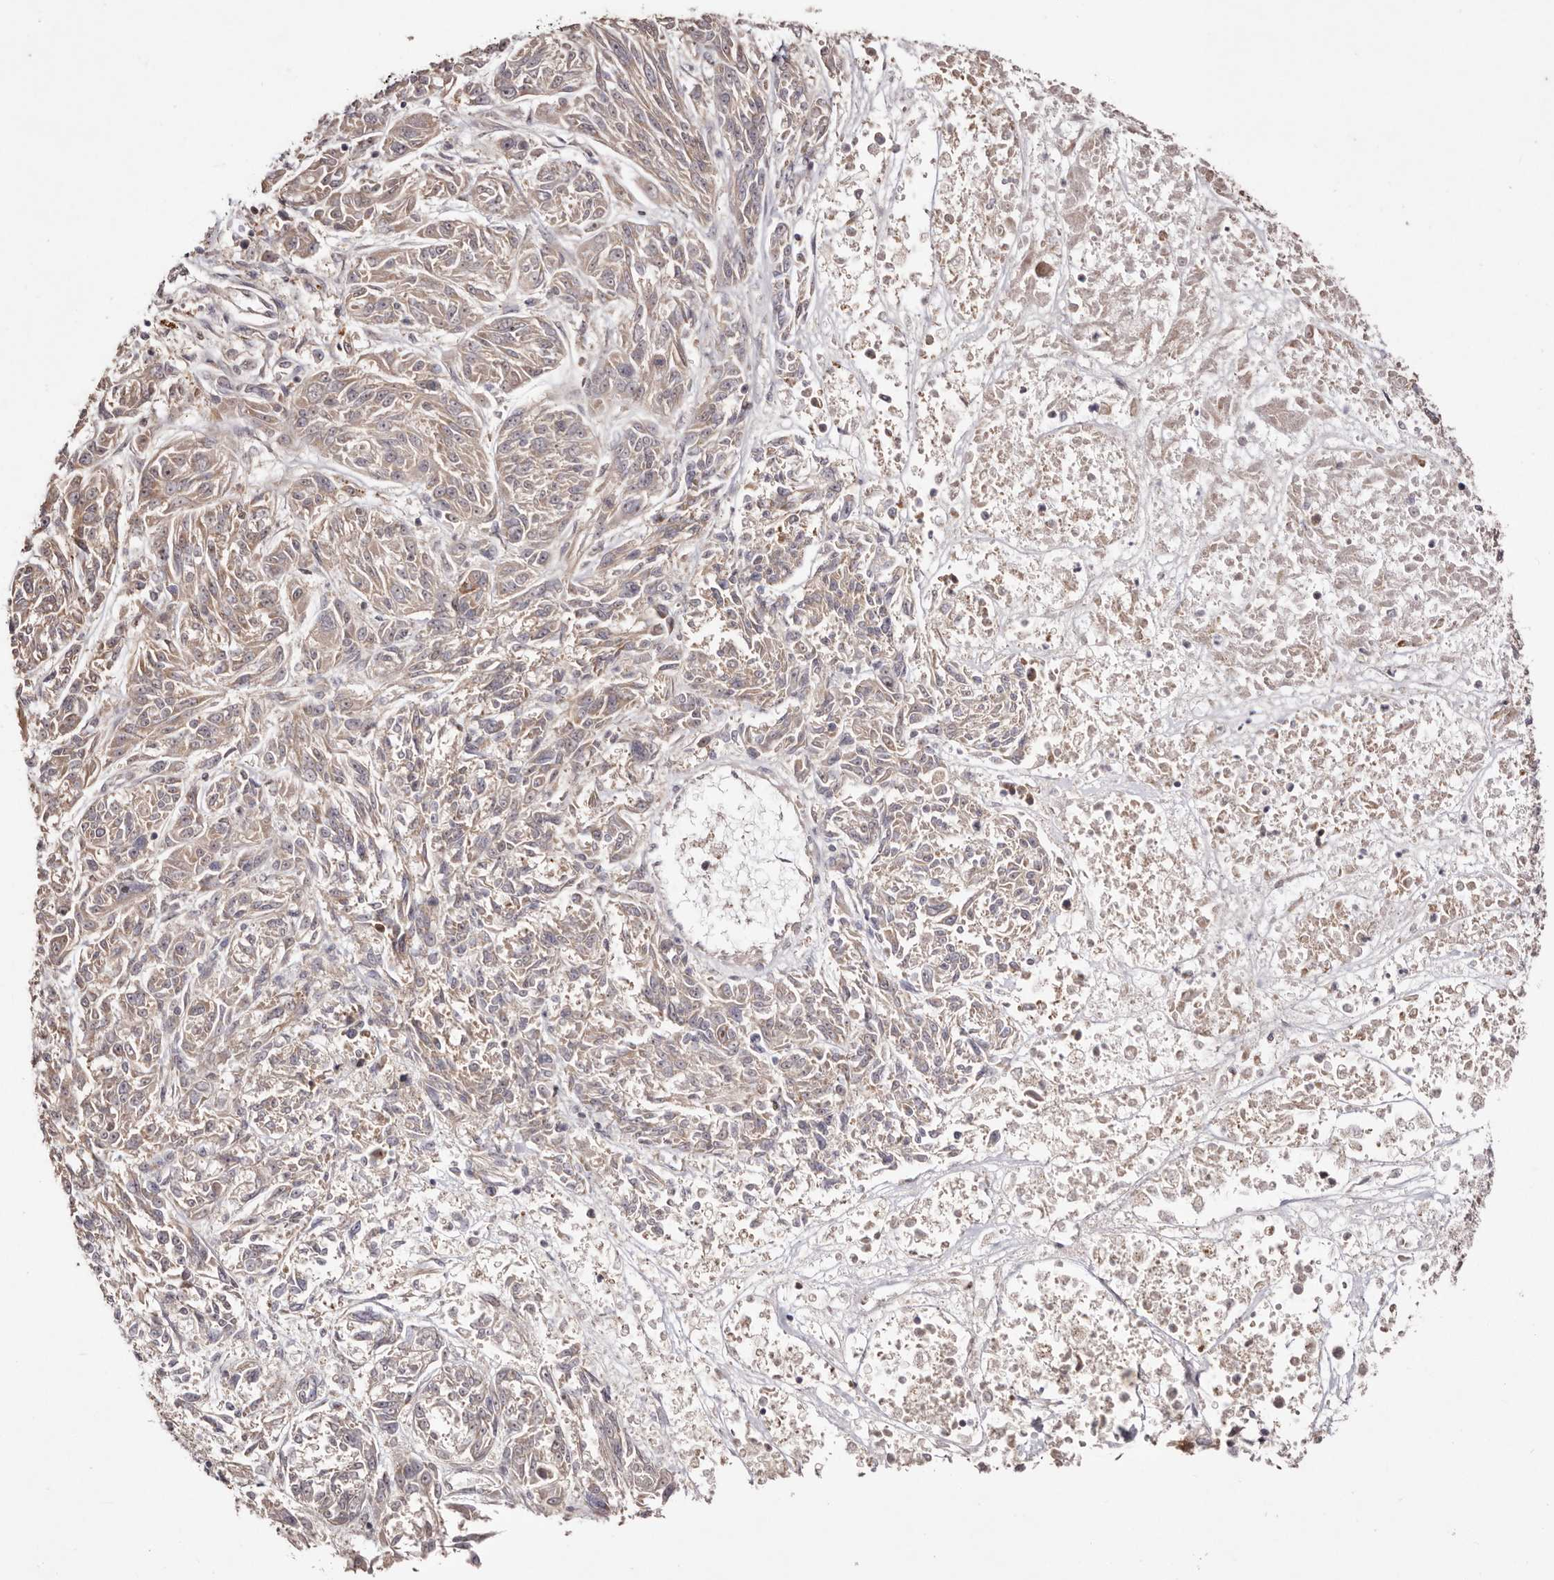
{"staining": {"intensity": "negative", "quantity": "none", "location": "none"}, "tissue": "melanoma", "cell_type": "Tumor cells", "image_type": "cancer", "snomed": [{"axis": "morphology", "description": "Malignant melanoma, NOS"}, {"axis": "topography", "description": "Skin"}], "caption": "Human melanoma stained for a protein using IHC displays no positivity in tumor cells.", "gene": "EGR3", "patient": {"sex": "male", "age": 53}}